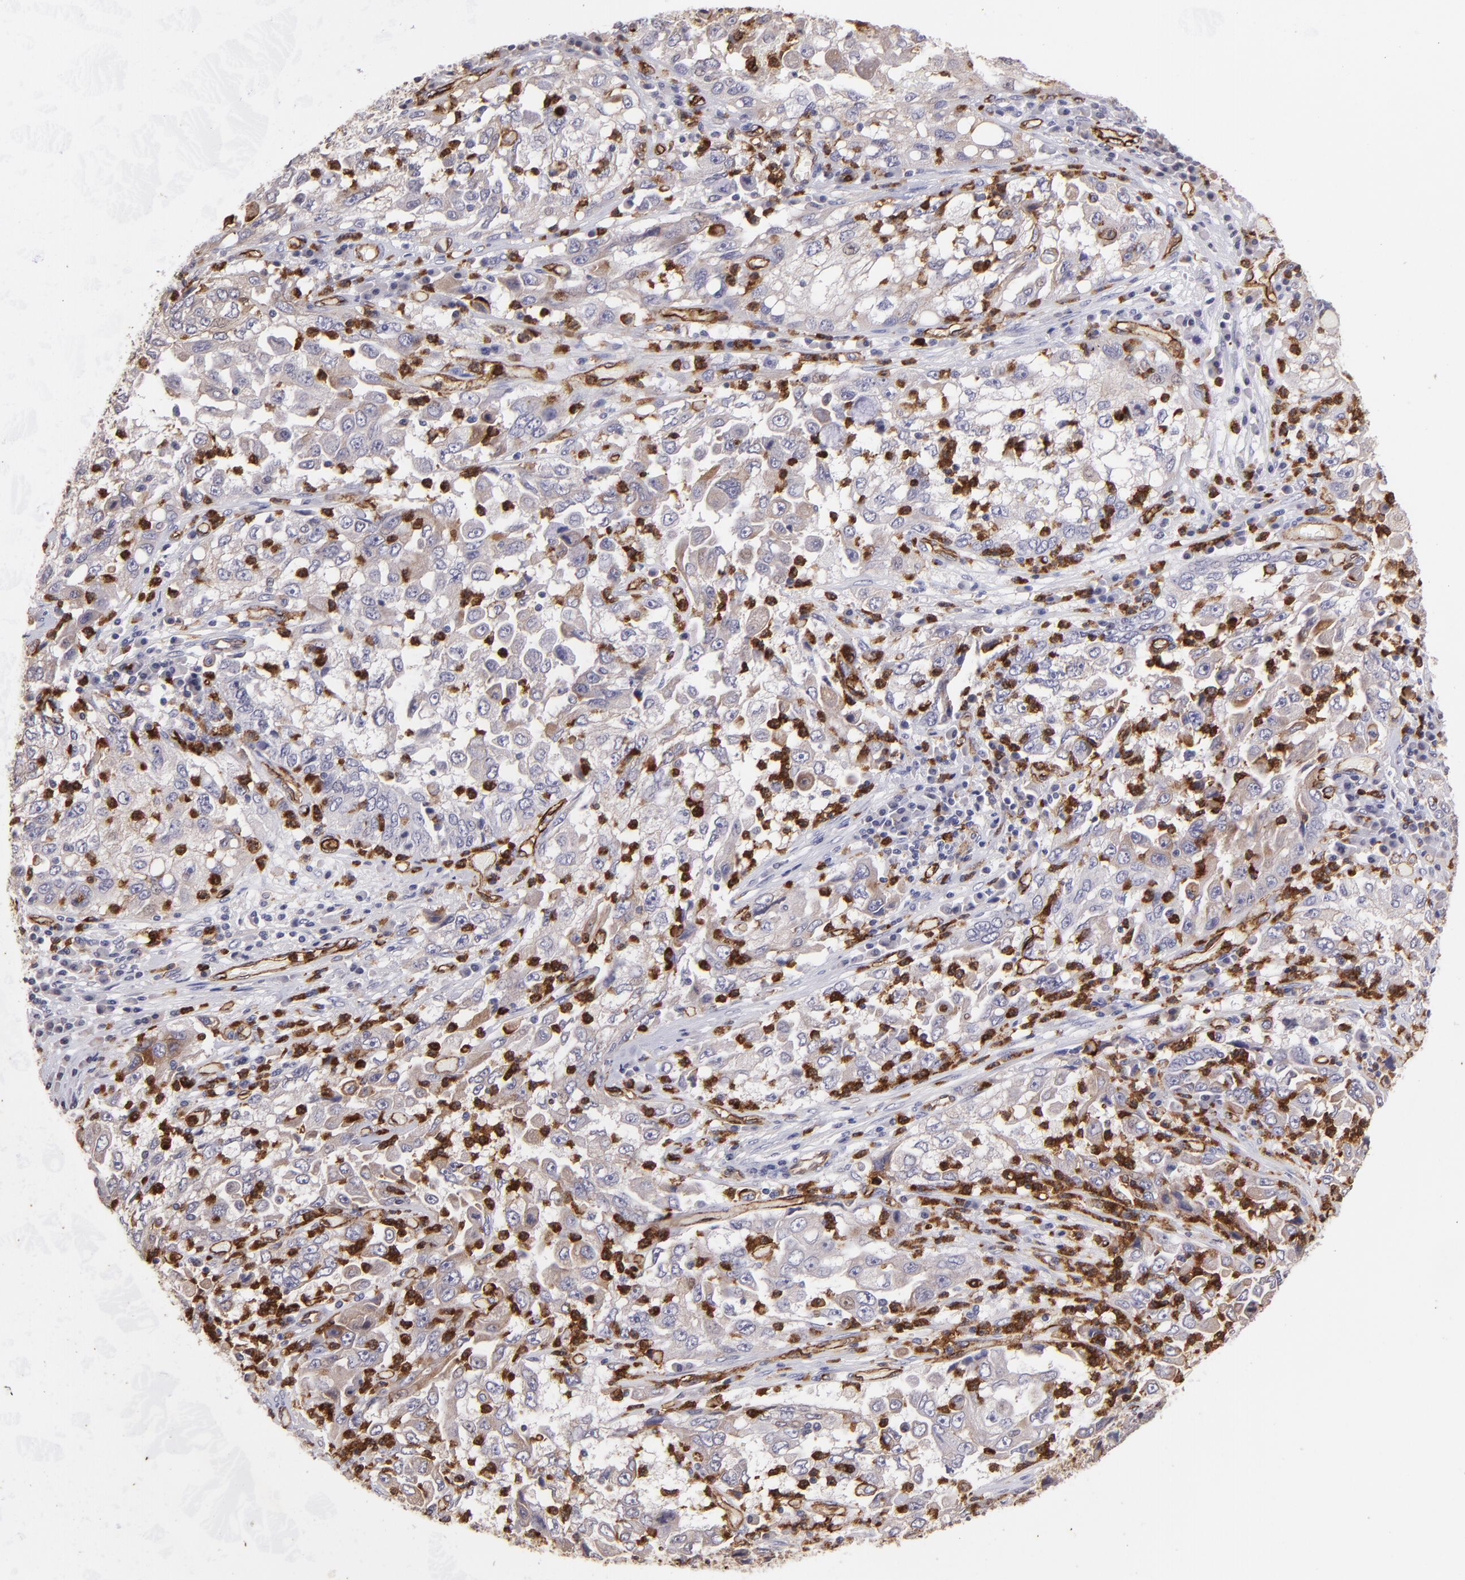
{"staining": {"intensity": "negative", "quantity": "none", "location": "none"}, "tissue": "cervical cancer", "cell_type": "Tumor cells", "image_type": "cancer", "snomed": [{"axis": "morphology", "description": "Squamous cell carcinoma, NOS"}, {"axis": "topography", "description": "Cervix"}], "caption": "A histopathology image of human cervical cancer is negative for staining in tumor cells.", "gene": "DYSF", "patient": {"sex": "female", "age": 36}}